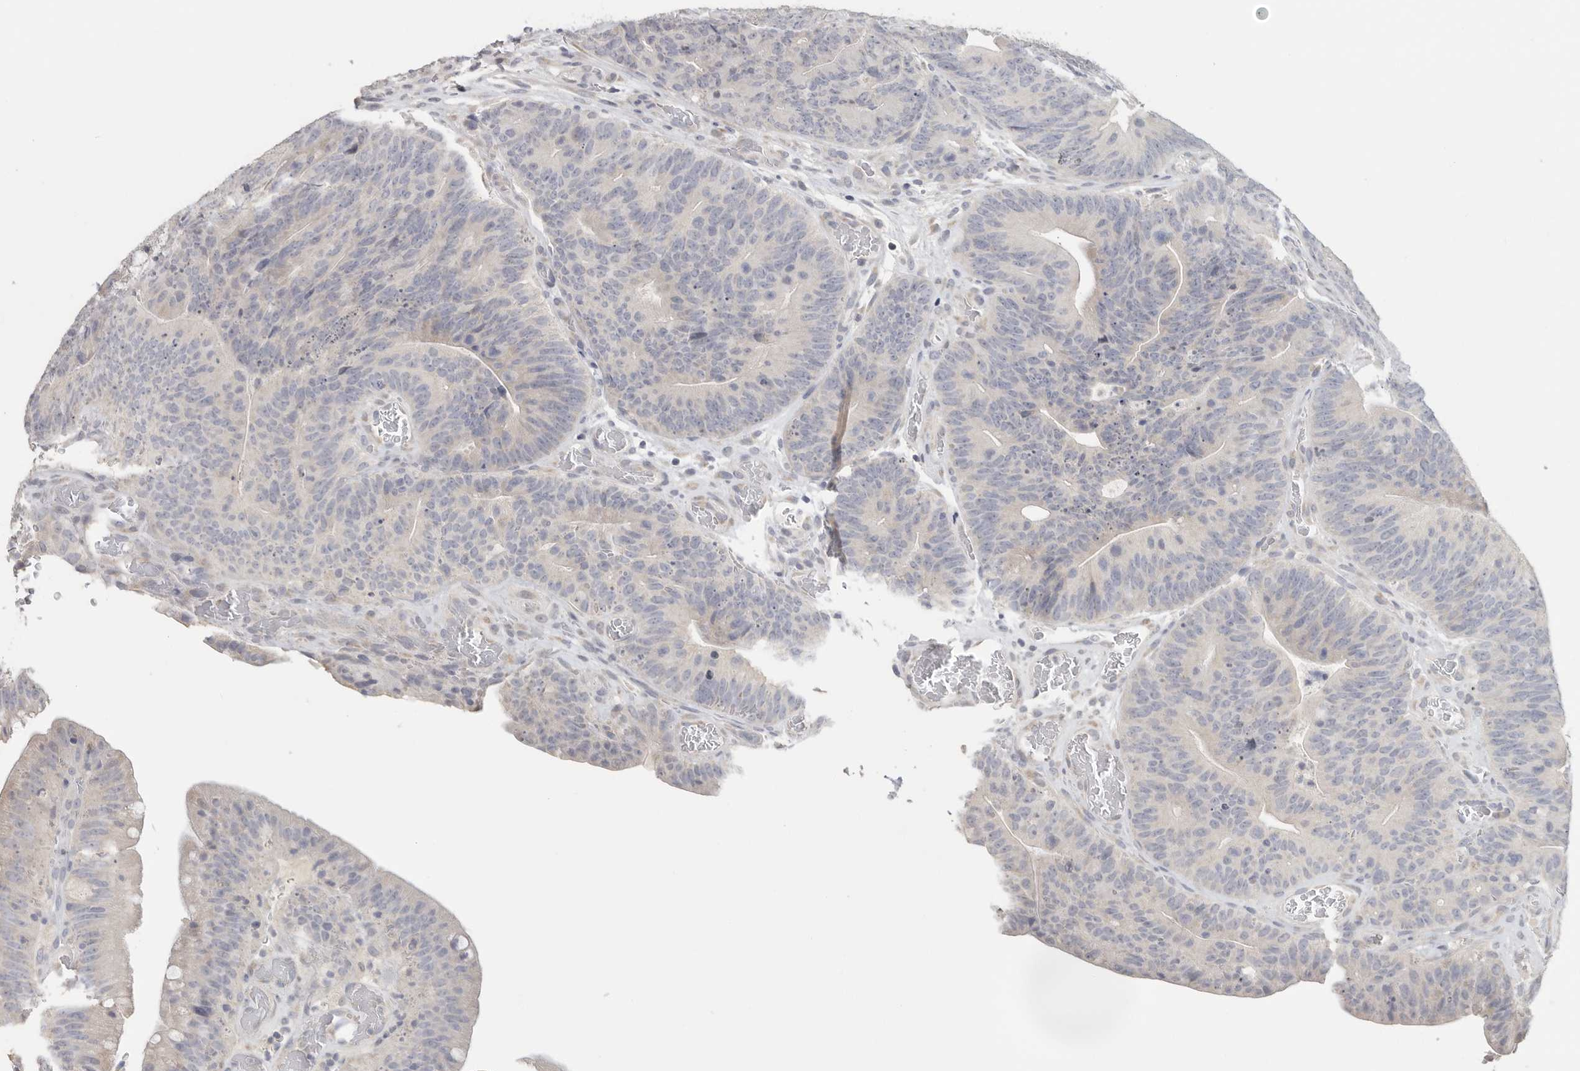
{"staining": {"intensity": "negative", "quantity": "none", "location": "none"}, "tissue": "colorectal cancer", "cell_type": "Tumor cells", "image_type": "cancer", "snomed": [{"axis": "morphology", "description": "Normal tissue, NOS"}, {"axis": "topography", "description": "Colon"}], "caption": "IHC photomicrograph of human colorectal cancer stained for a protein (brown), which displays no positivity in tumor cells. (Stains: DAB immunohistochemistry with hematoxylin counter stain, Microscopy: brightfield microscopy at high magnification).", "gene": "DNAJC11", "patient": {"sex": "female", "age": 82}}